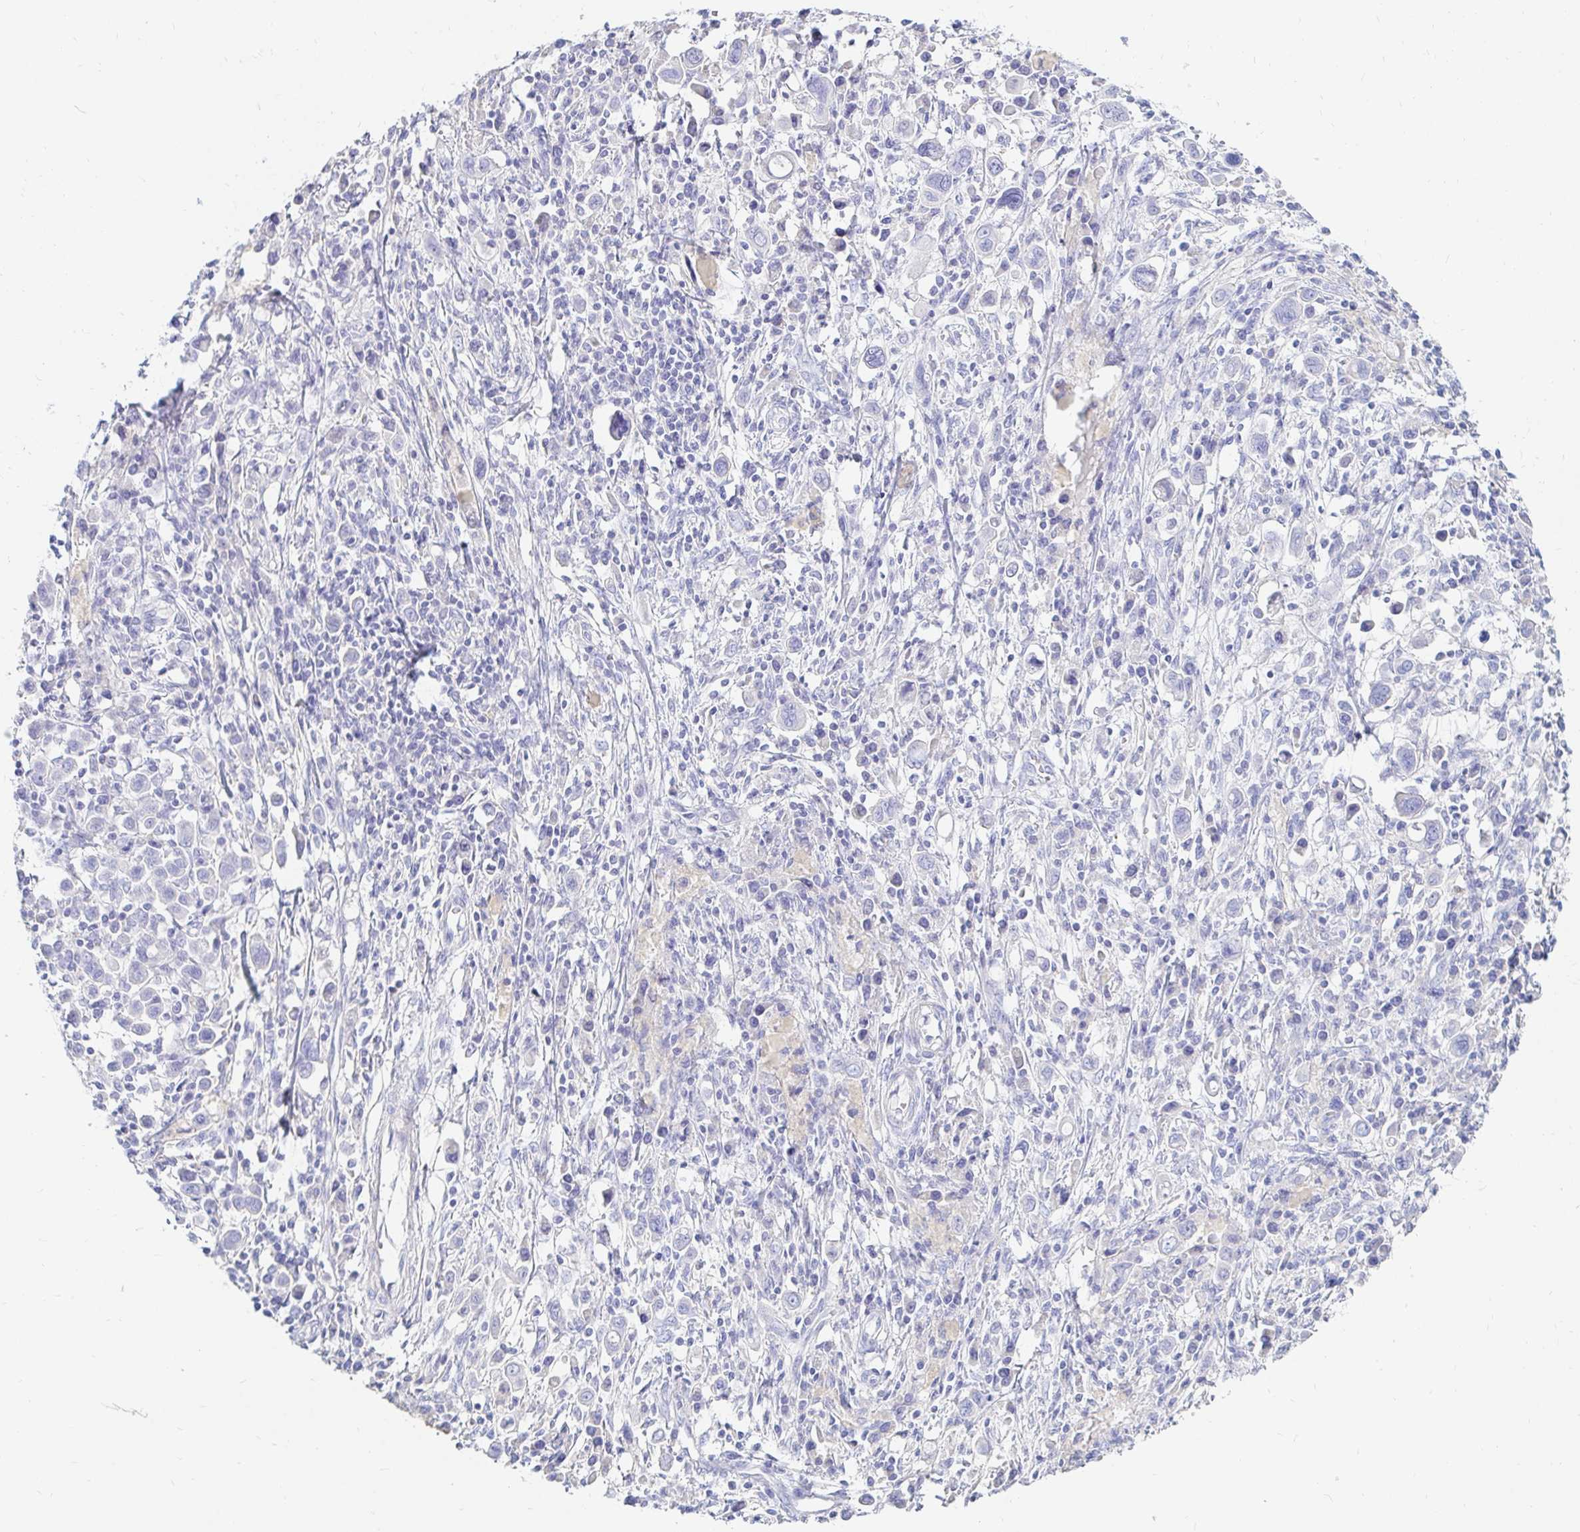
{"staining": {"intensity": "negative", "quantity": "none", "location": "none"}, "tissue": "stomach cancer", "cell_type": "Tumor cells", "image_type": "cancer", "snomed": [{"axis": "morphology", "description": "Adenocarcinoma, NOS"}, {"axis": "topography", "description": "Stomach, upper"}], "caption": "Immunohistochemistry (IHC) micrograph of stomach cancer stained for a protein (brown), which shows no positivity in tumor cells.", "gene": "NR2E1", "patient": {"sex": "male", "age": 75}}